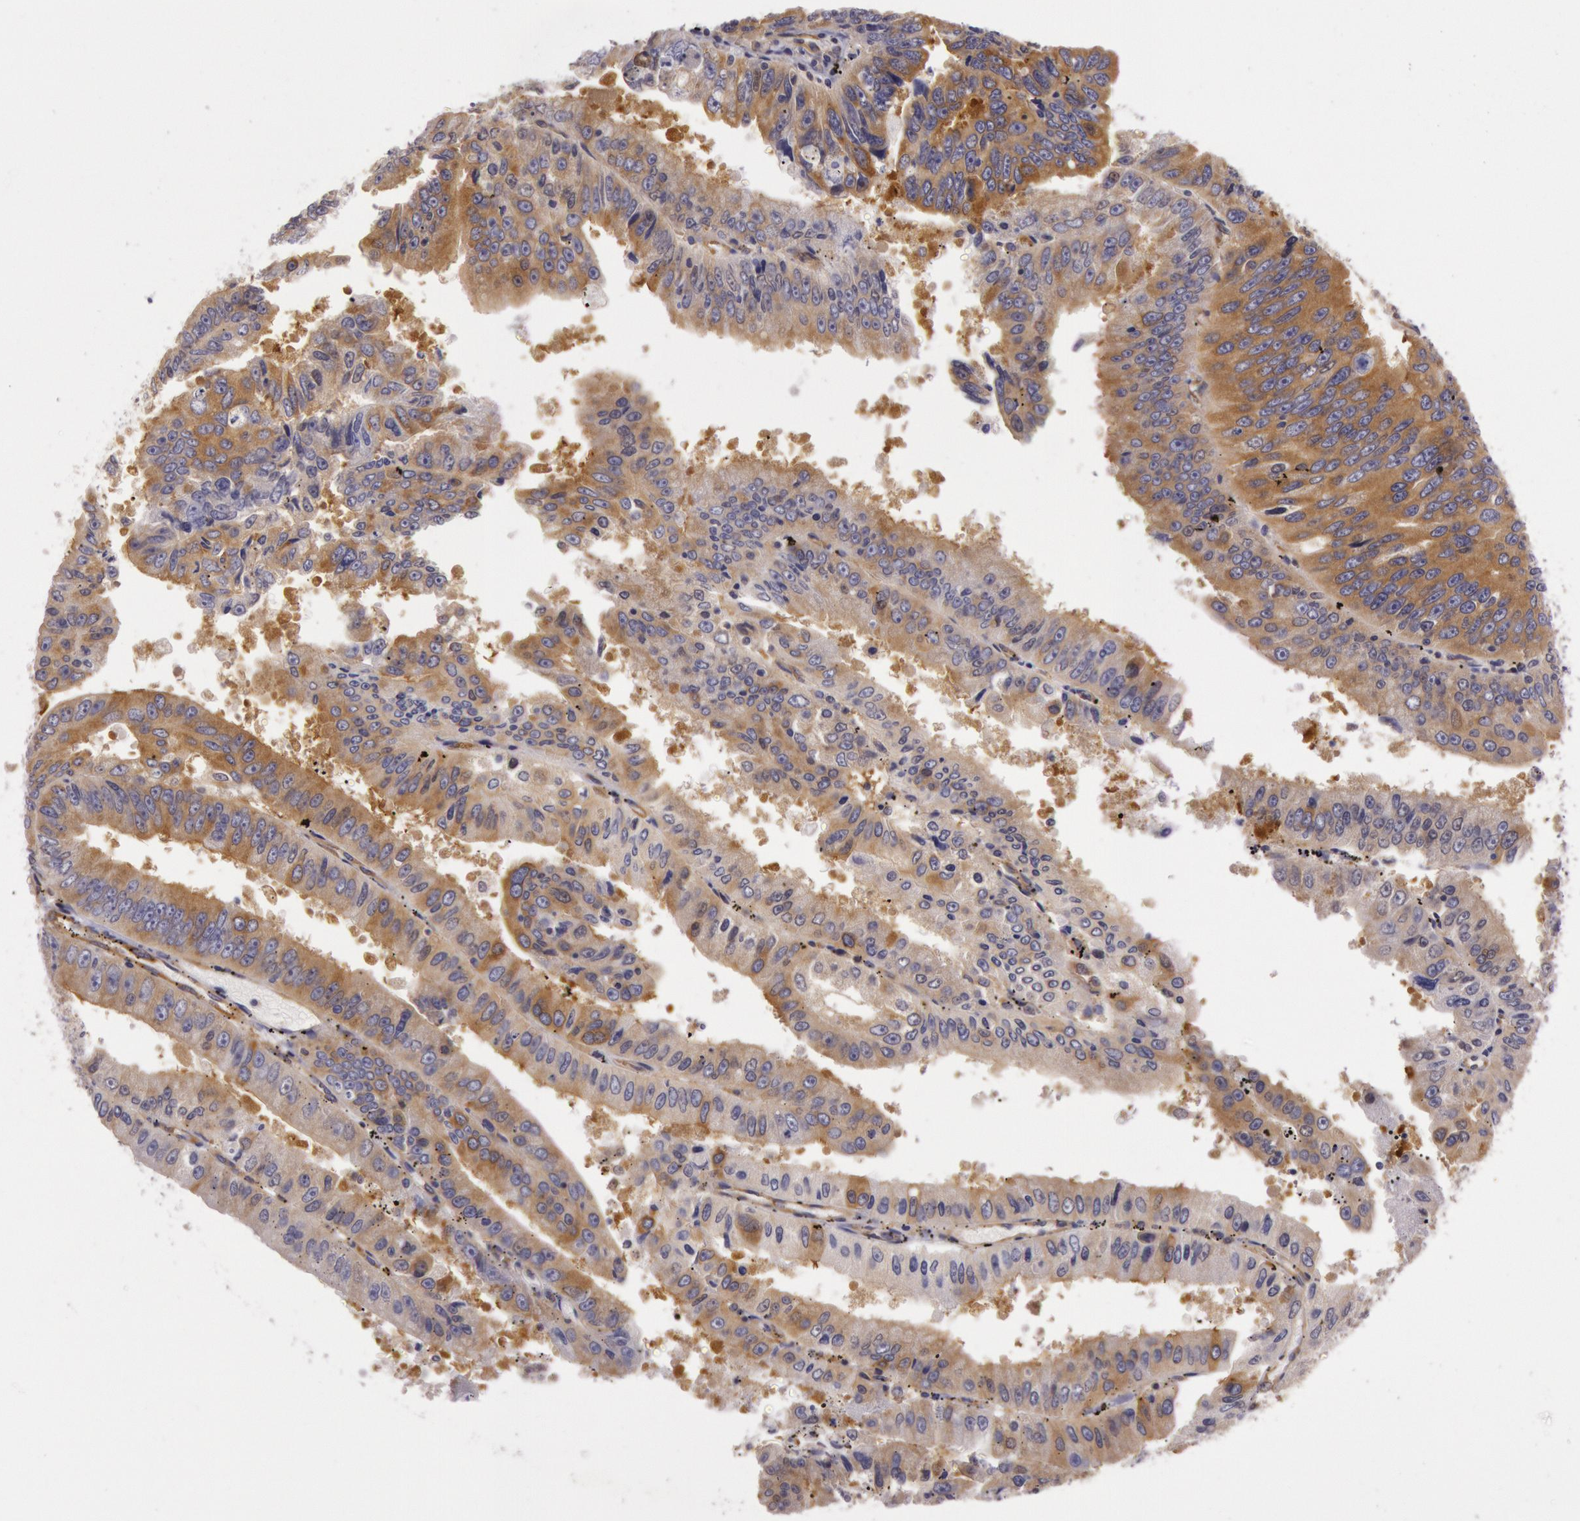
{"staining": {"intensity": "moderate", "quantity": ">75%", "location": "cytoplasmic/membranous"}, "tissue": "endometrial cancer", "cell_type": "Tumor cells", "image_type": "cancer", "snomed": [{"axis": "morphology", "description": "Adenocarcinoma, NOS"}, {"axis": "topography", "description": "Endometrium"}], "caption": "High-power microscopy captured an immunohistochemistry (IHC) histopathology image of endometrial cancer (adenocarcinoma), revealing moderate cytoplasmic/membranous expression in about >75% of tumor cells. (IHC, brightfield microscopy, high magnification).", "gene": "CHUK", "patient": {"sex": "female", "age": 66}}